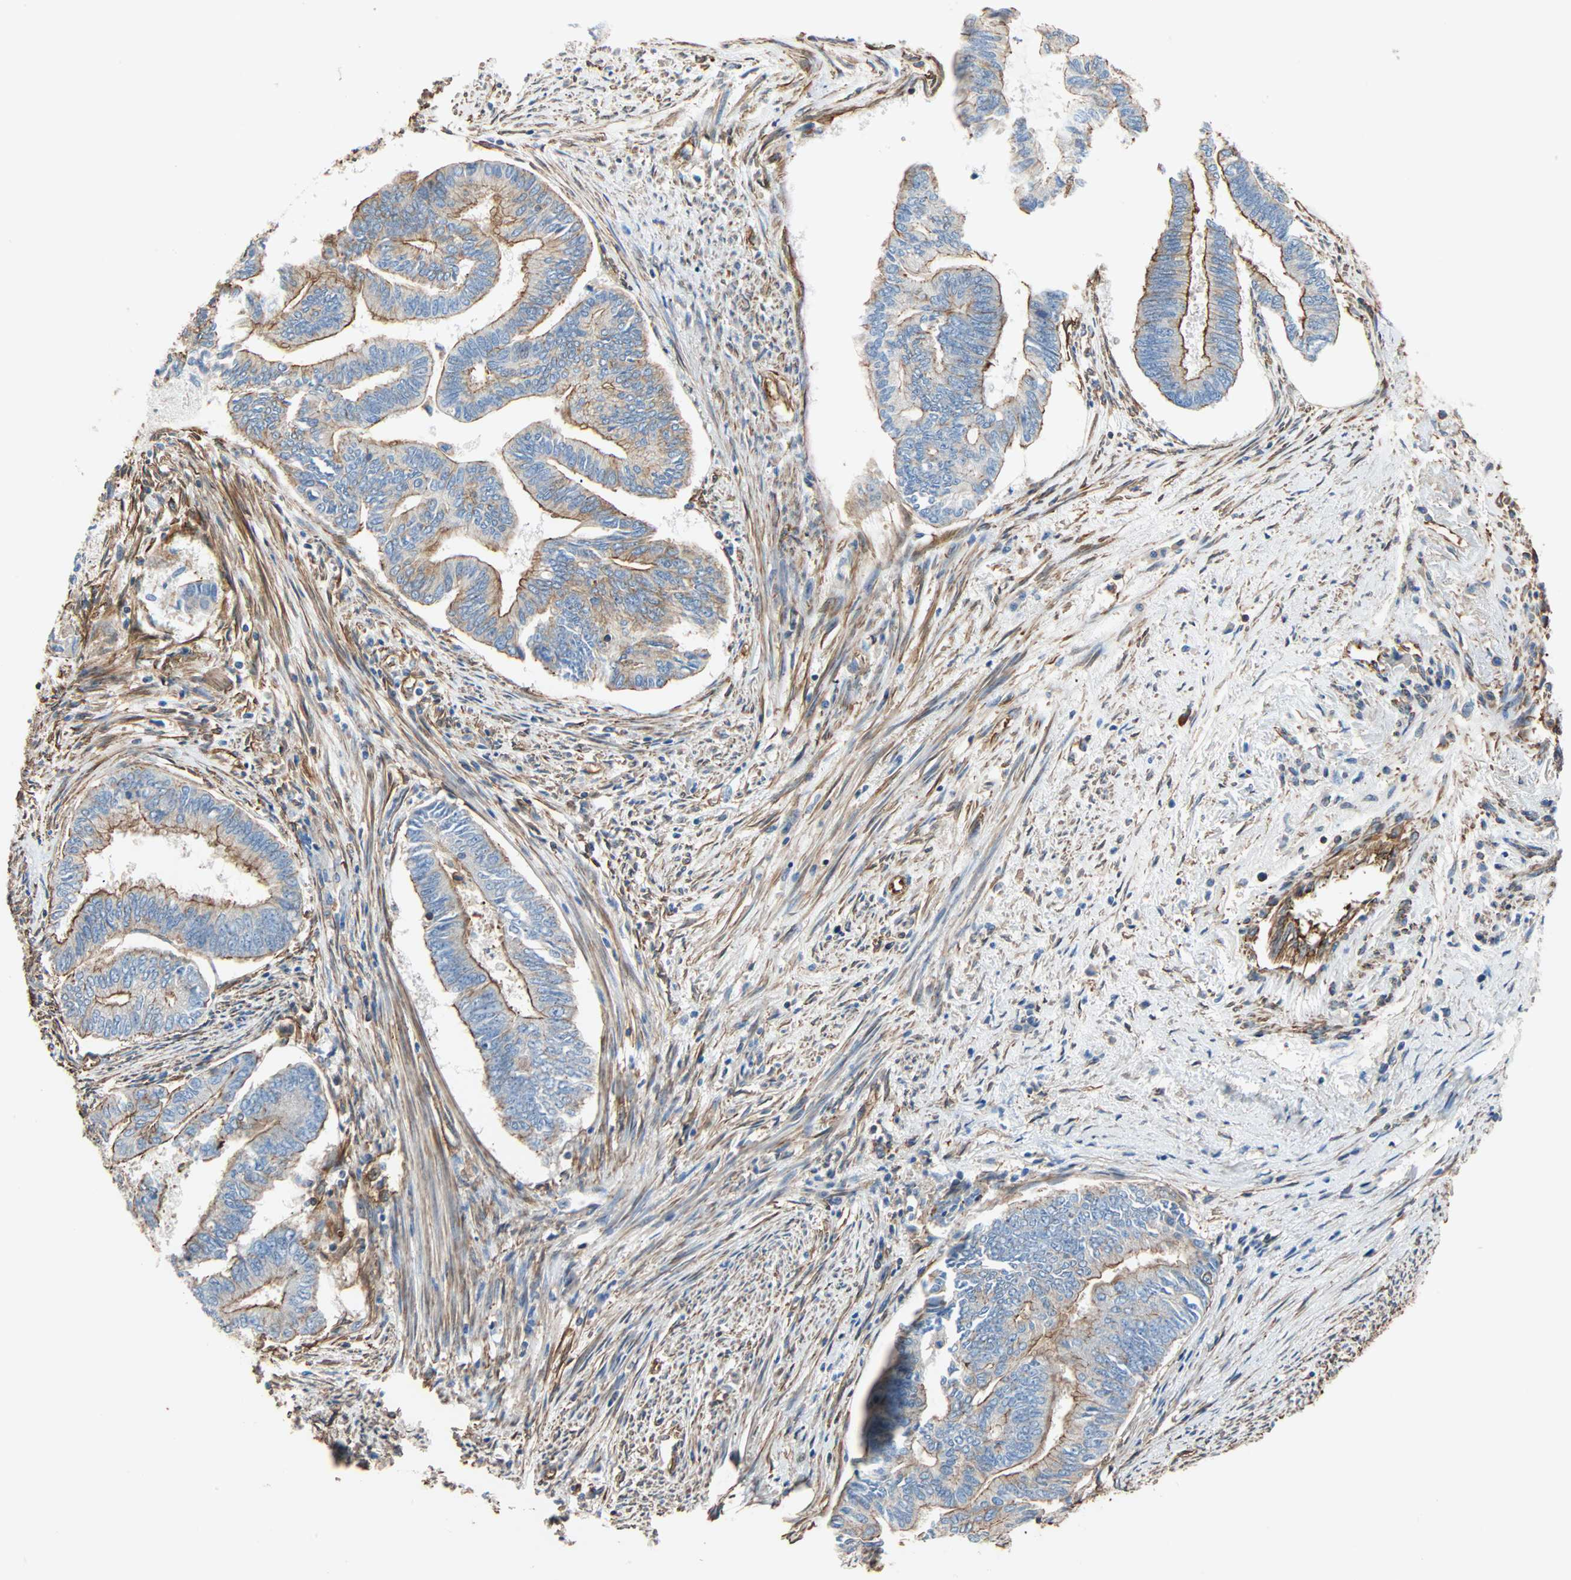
{"staining": {"intensity": "moderate", "quantity": "<25%", "location": "cytoplasmic/membranous"}, "tissue": "endometrial cancer", "cell_type": "Tumor cells", "image_type": "cancer", "snomed": [{"axis": "morphology", "description": "Adenocarcinoma, NOS"}, {"axis": "topography", "description": "Endometrium"}], "caption": "Moderate cytoplasmic/membranous protein staining is appreciated in about <25% of tumor cells in adenocarcinoma (endometrial).", "gene": "GALNT10", "patient": {"sex": "female", "age": 86}}